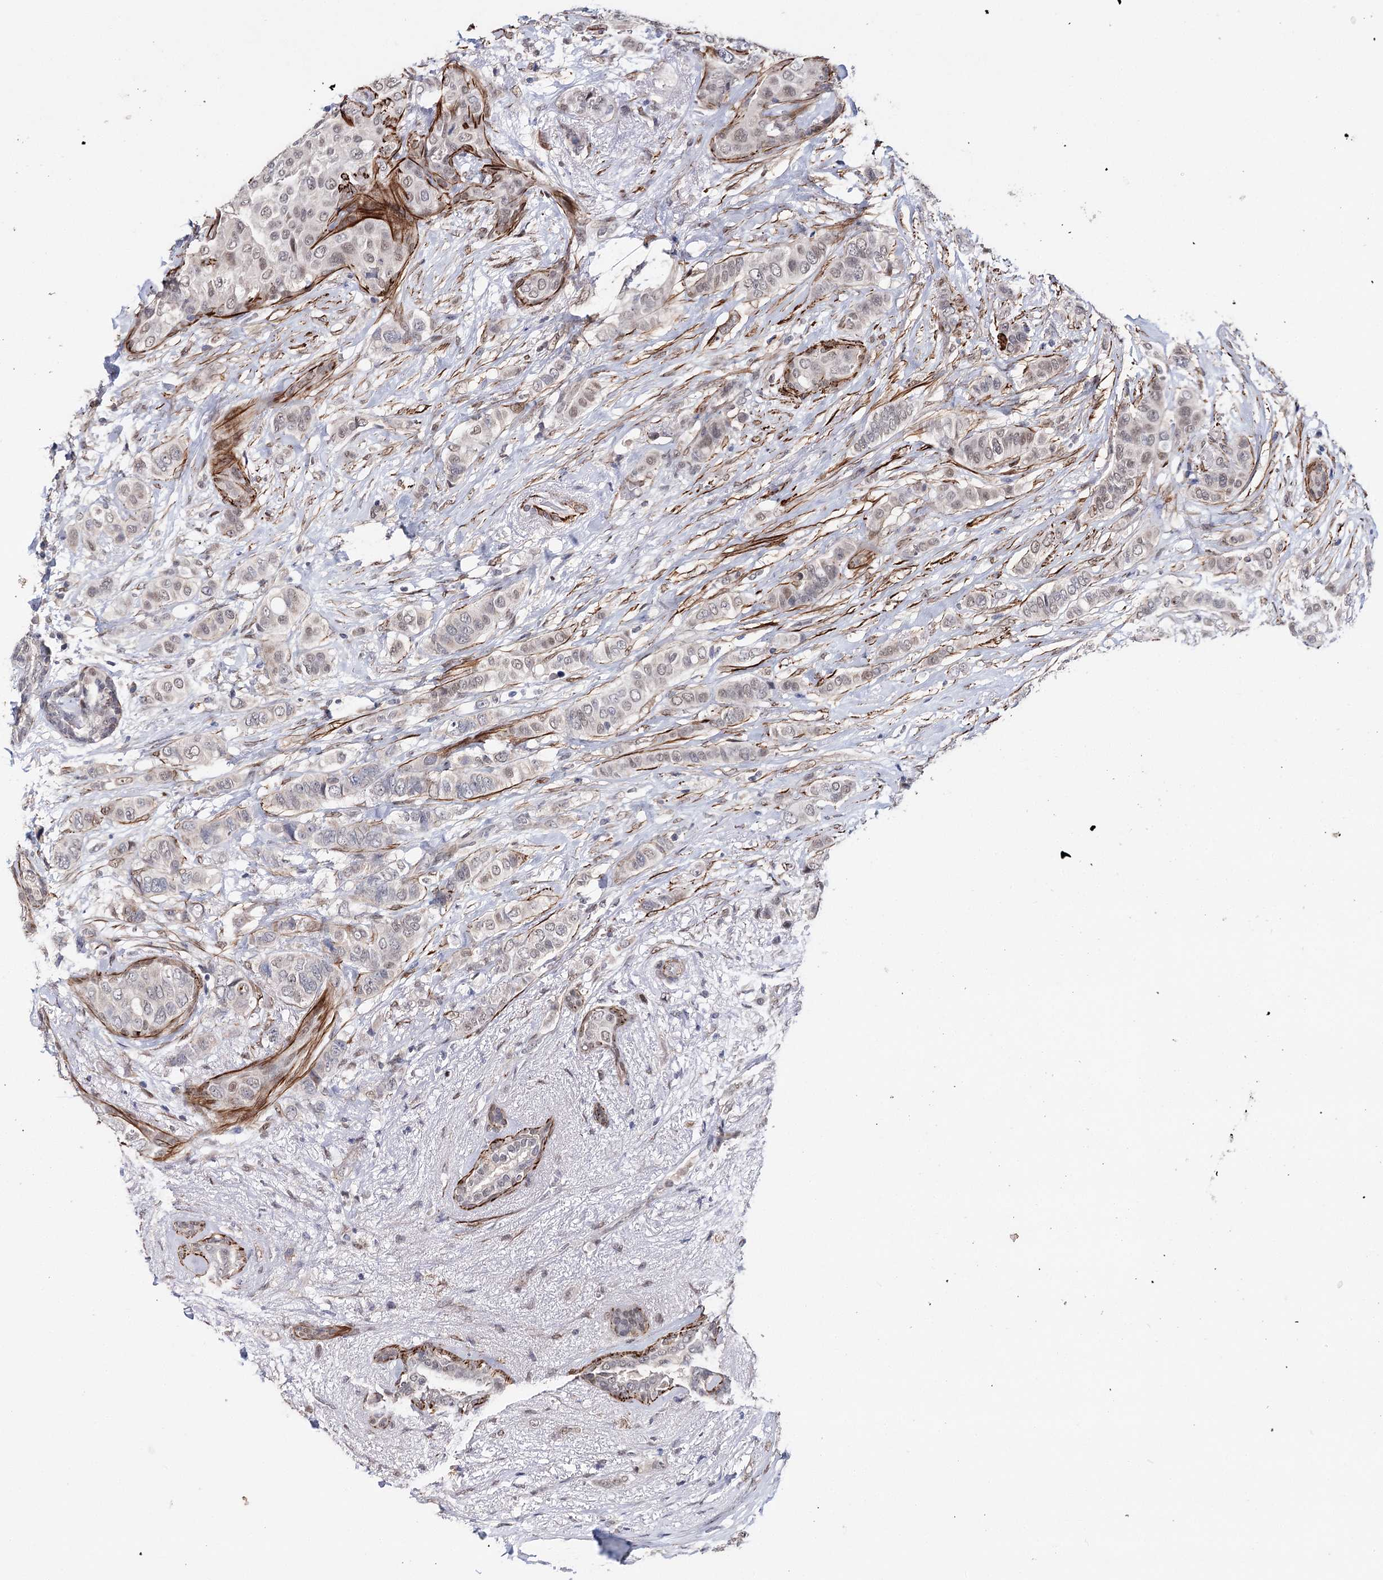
{"staining": {"intensity": "weak", "quantity": "25%-75%", "location": "nuclear"}, "tissue": "breast cancer", "cell_type": "Tumor cells", "image_type": "cancer", "snomed": [{"axis": "morphology", "description": "Lobular carcinoma"}, {"axis": "topography", "description": "Breast"}], "caption": "A low amount of weak nuclear expression is present in about 25%-75% of tumor cells in lobular carcinoma (breast) tissue.", "gene": "CFAP46", "patient": {"sex": "female", "age": 51}}